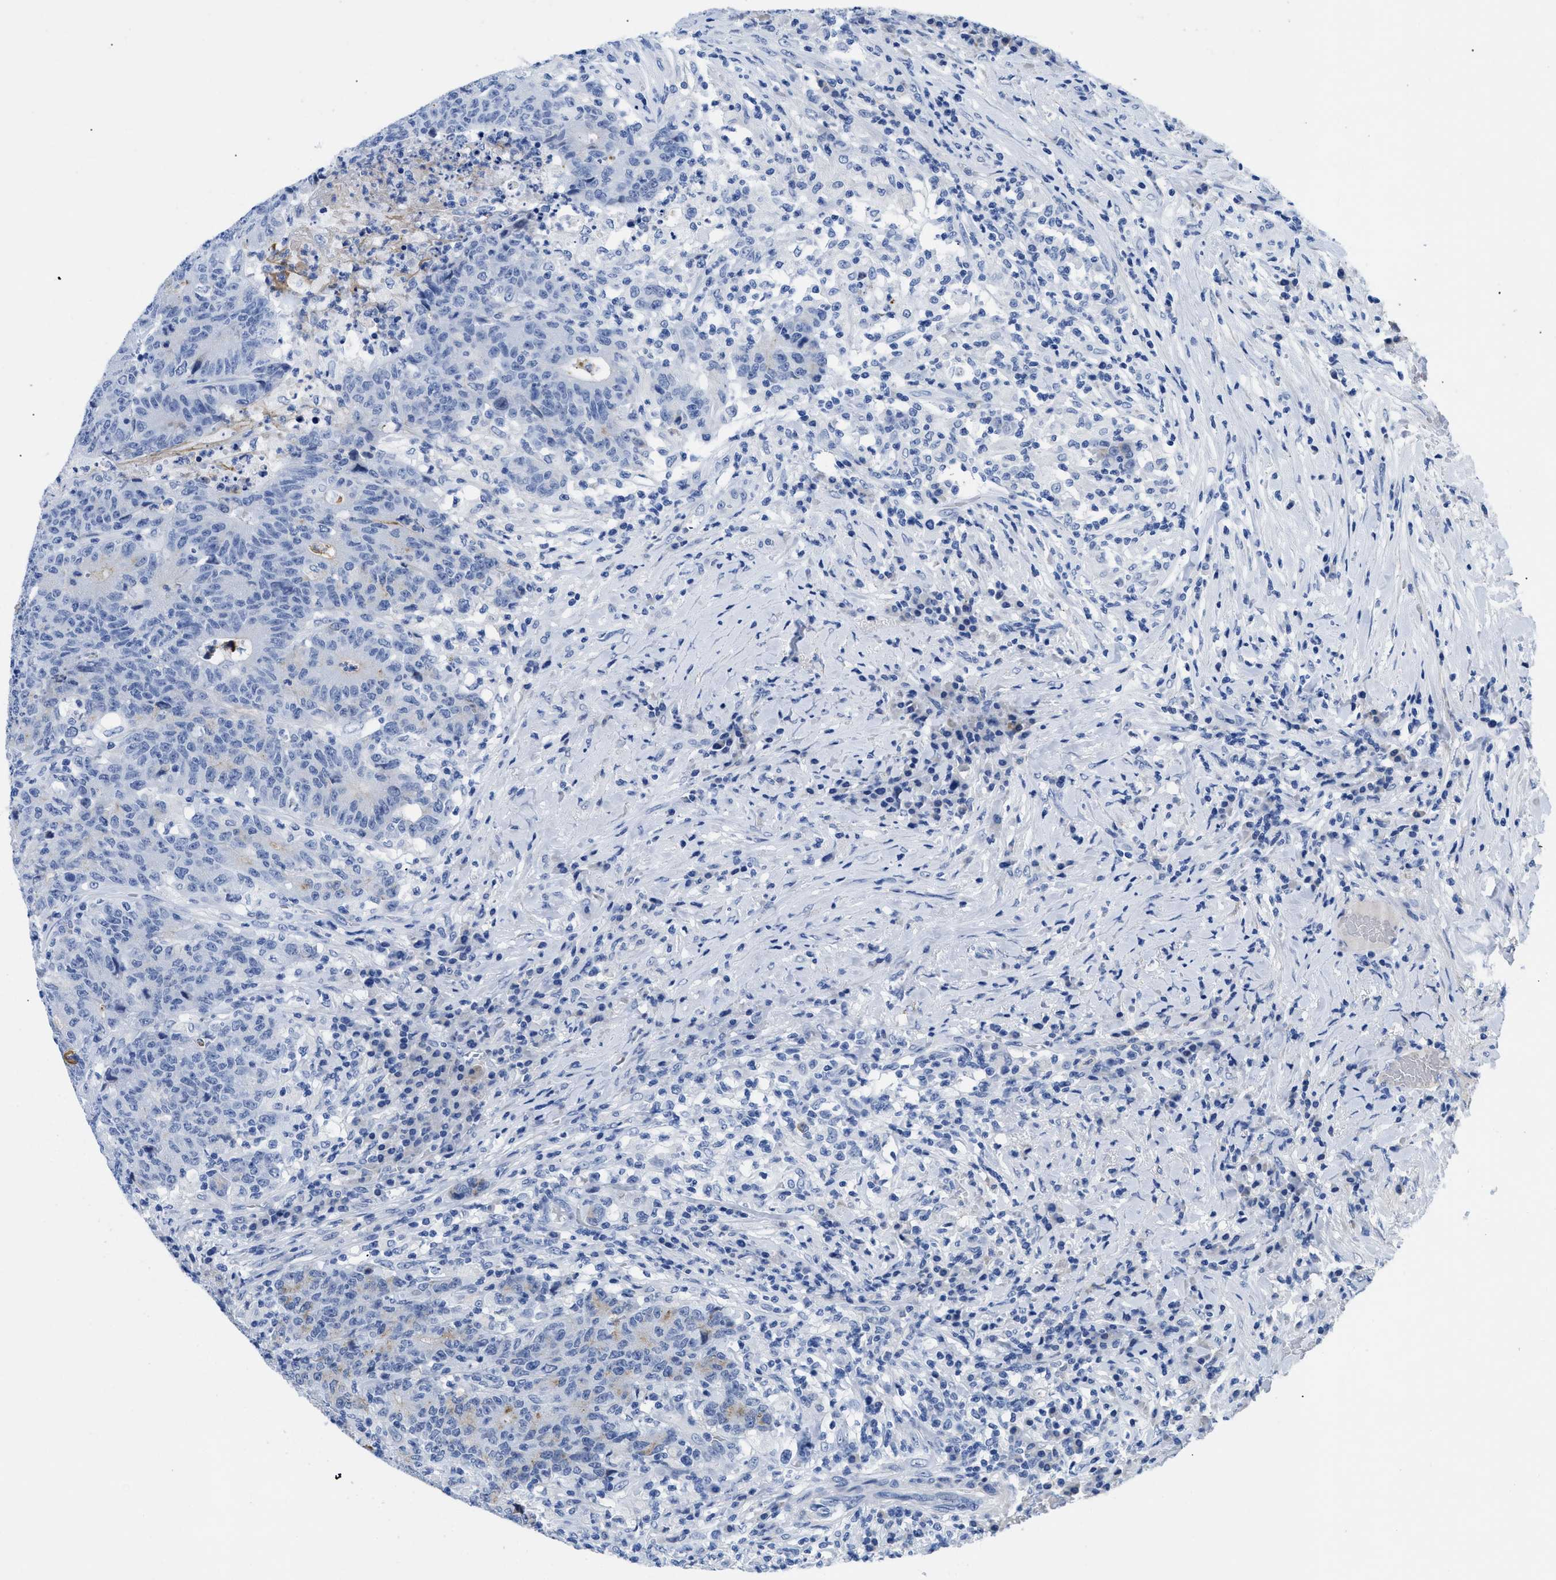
{"staining": {"intensity": "negative", "quantity": "none", "location": "none"}, "tissue": "colorectal cancer", "cell_type": "Tumor cells", "image_type": "cancer", "snomed": [{"axis": "morphology", "description": "Normal tissue, NOS"}, {"axis": "morphology", "description": "Adenocarcinoma, NOS"}, {"axis": "topography", "description": "Colon"}], "caption": "The histopathology image exhibits no significant positivity in tumor cells of colorectal adenocarcinoma.", "gene": "TMEM68", "patient": {"sex": "female", "age": 75}}